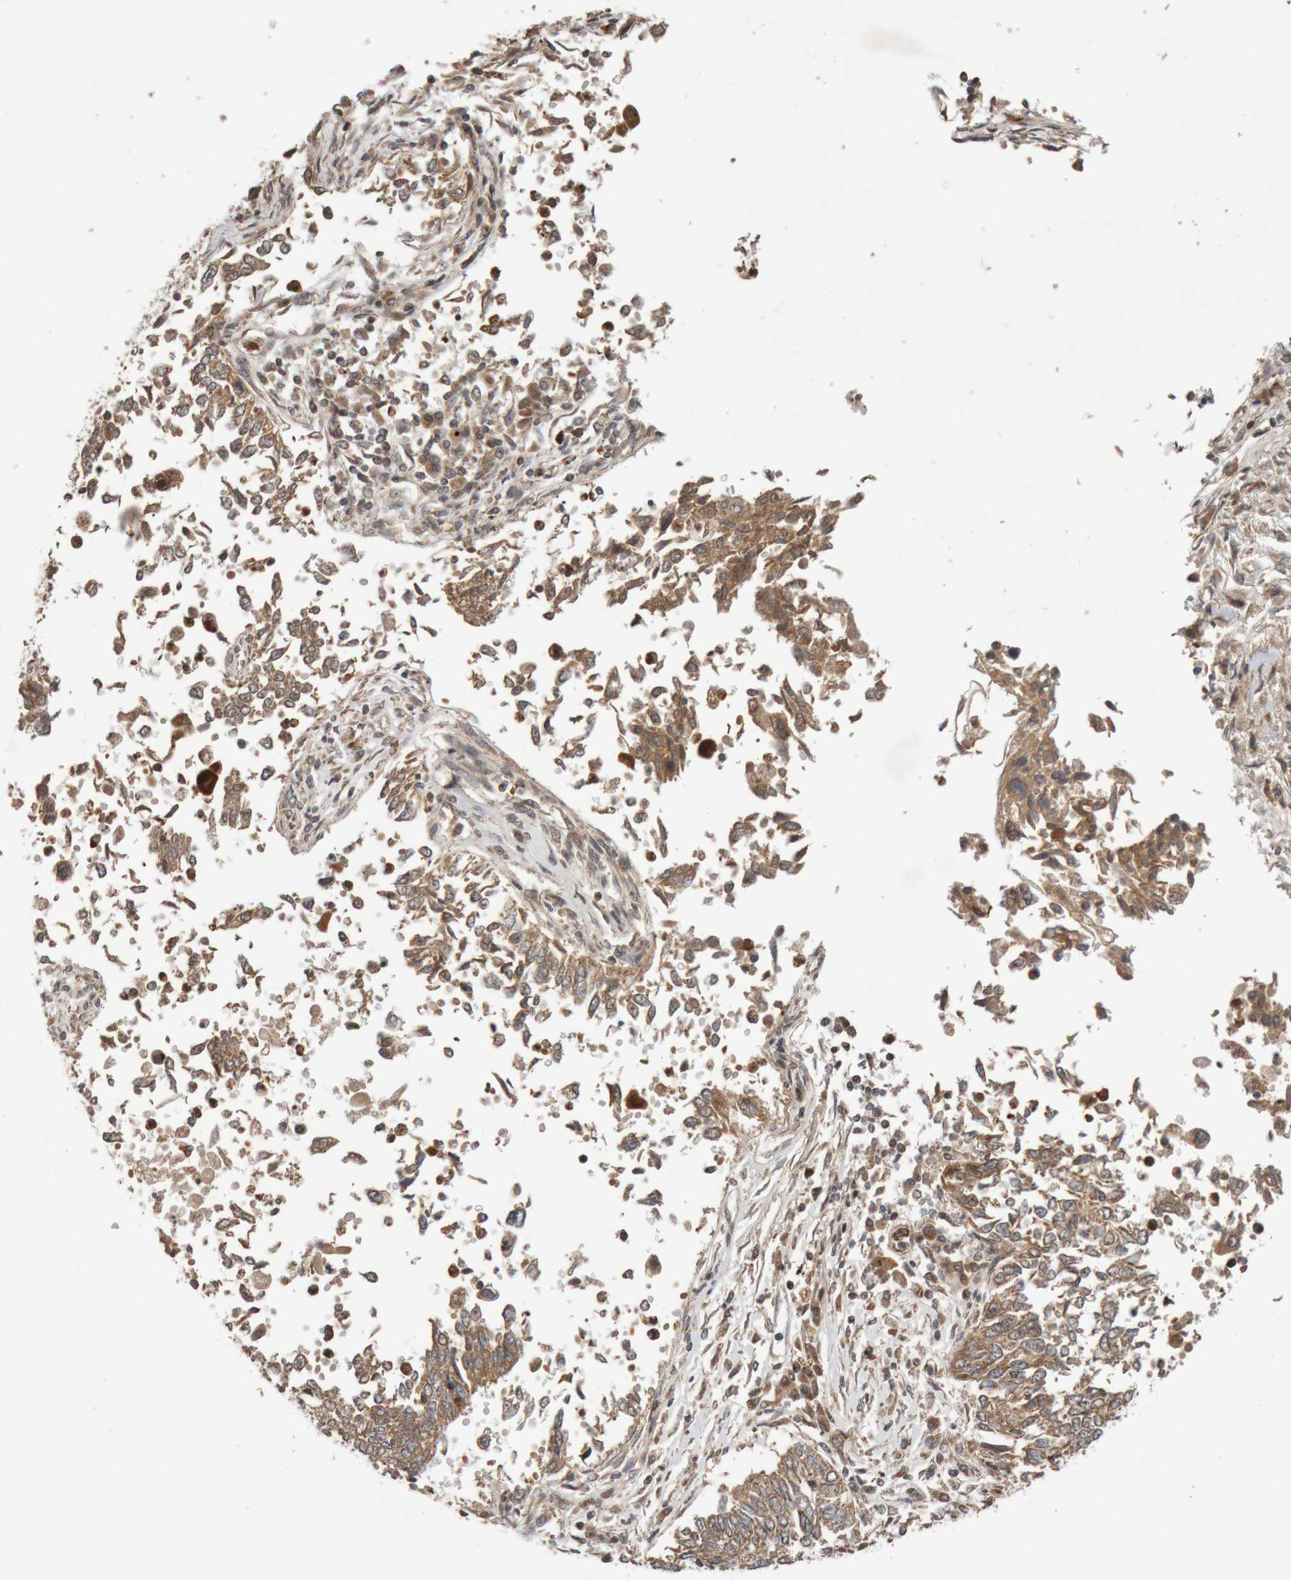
{"staining": {"intensity": "moderate", "quantity": ">75%", "location": "cytoplasmic/membranous"}, "tissue": "lung cancer", "cell_type": "Tumor cells", "image_type": "cancer", "snomed": [{"axis": "morphology", "description": "Normal tissue, NOS"}, {"axis": "morphology", "description": "Squamous cell carcinoma, NOS"}, {"axis": "topography", "description": "Cartilage tissue"}, {"axis": "topography", "description": "Bronchus"}, {"axis": "topography", "description": "Lung"}, {"axis": "topography", "description": "Peripheral nerve tissue"}], "caption": "Approximately >75% of tumor cells in lung cancer (squamous cell carcinoma) exhibit moderate cytoplasmic/membranous protein positivity as visualized by brown immunohistochemical staining.", "gene": "KIF21B", "patient": {"sex": "female", "age": 49}}